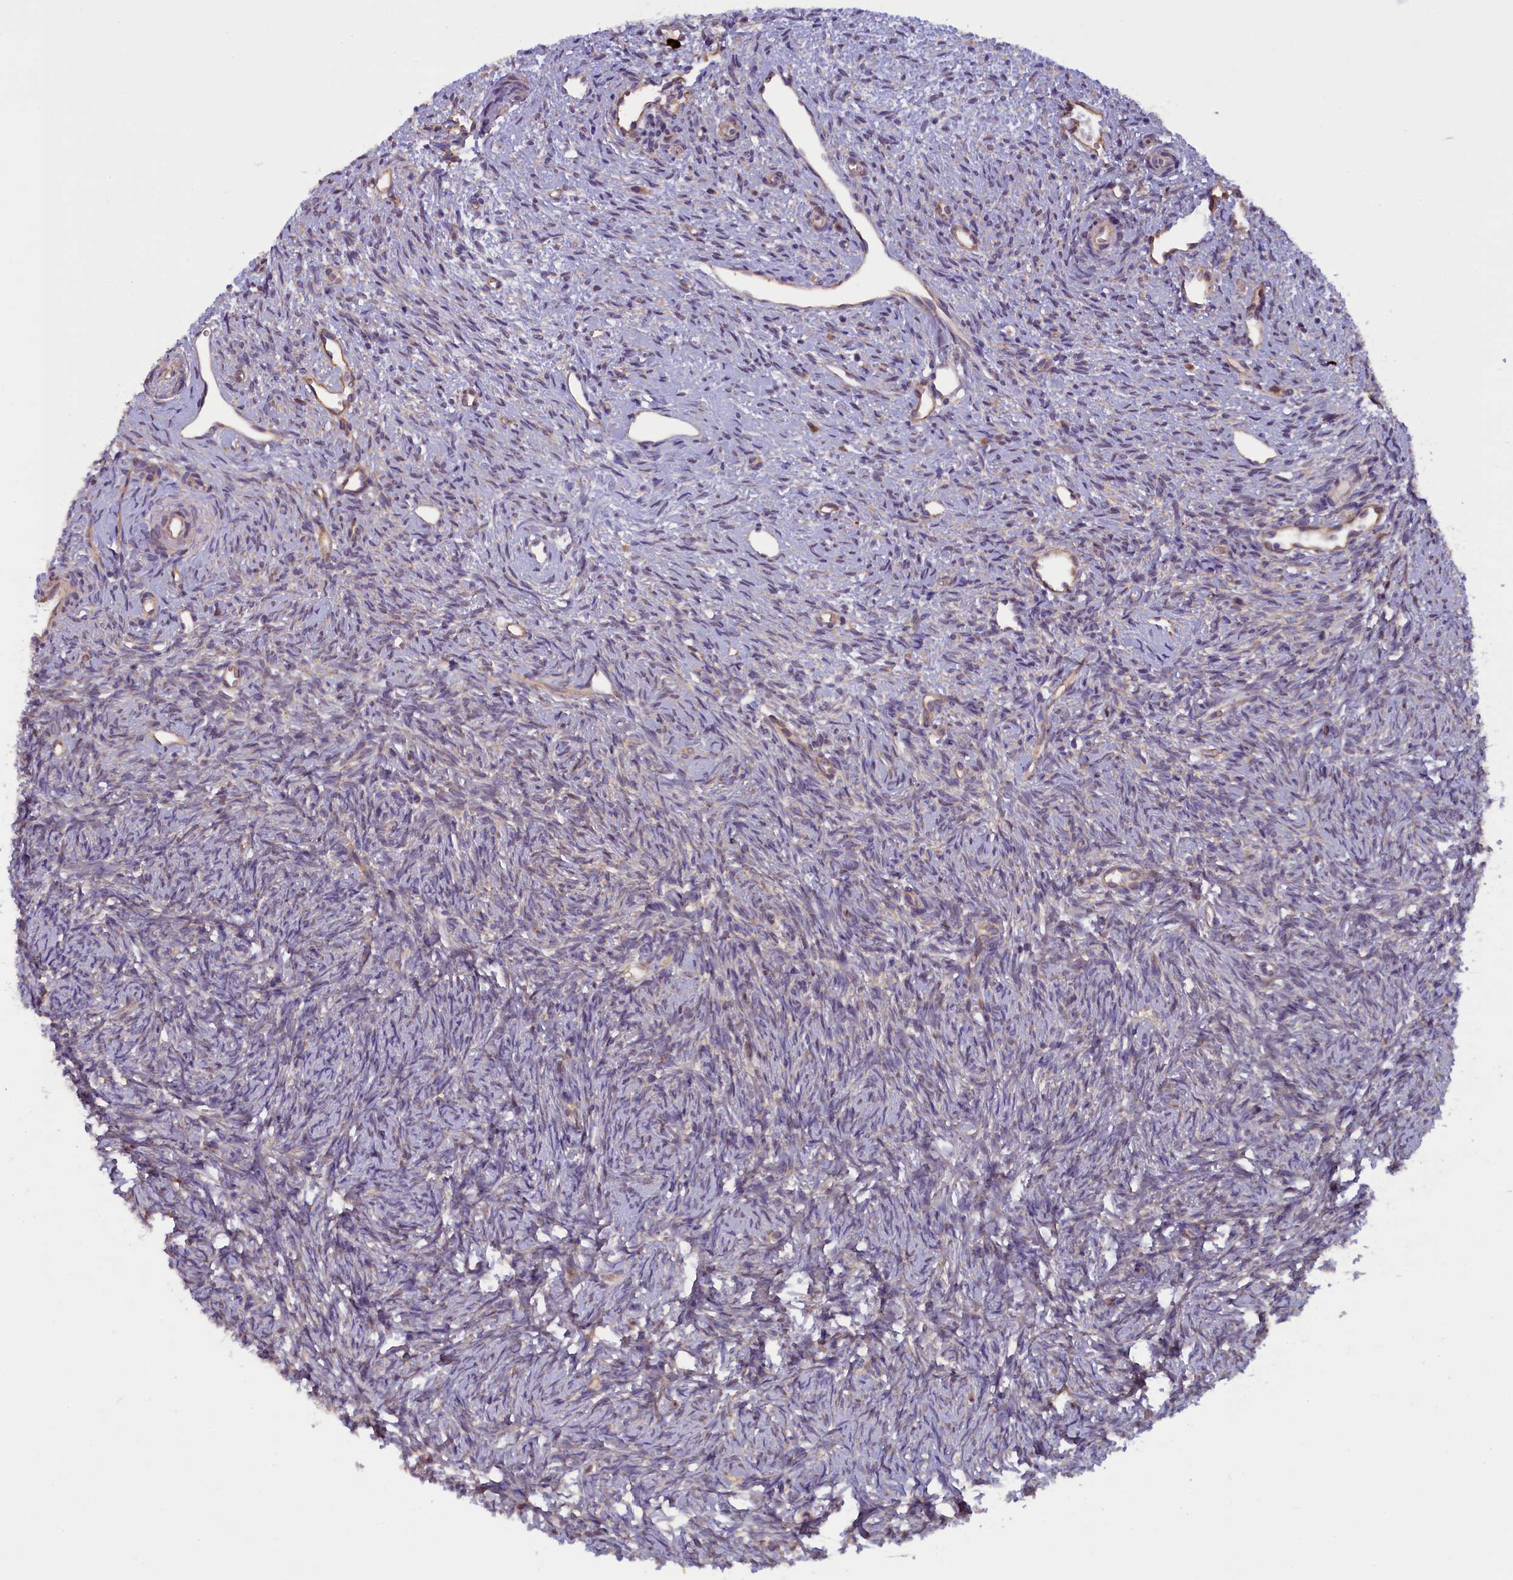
{"staining": {"intensity": "moderate", "quantity": ">75%", "location": "cytoplasmic/membranous"}, "tissue": "ovary", "cell_type": "Follicle cells", "image_type": "normal", "snomed": [{"axis": "morphology", "description": "Normal tissue, NOS"}, {"axis": "topography", "description": "Ovary"}], "caption": "Immunohistochemical staining of unremarkable ovary exhibits moderate cytoplasmic/membranous protein expression in approximately >75% of follicle cells. (IHC, brightfield microscopy, high magnification).", "gene": "CCDC9B", "patient": {"sex": "female", "age": 51}}